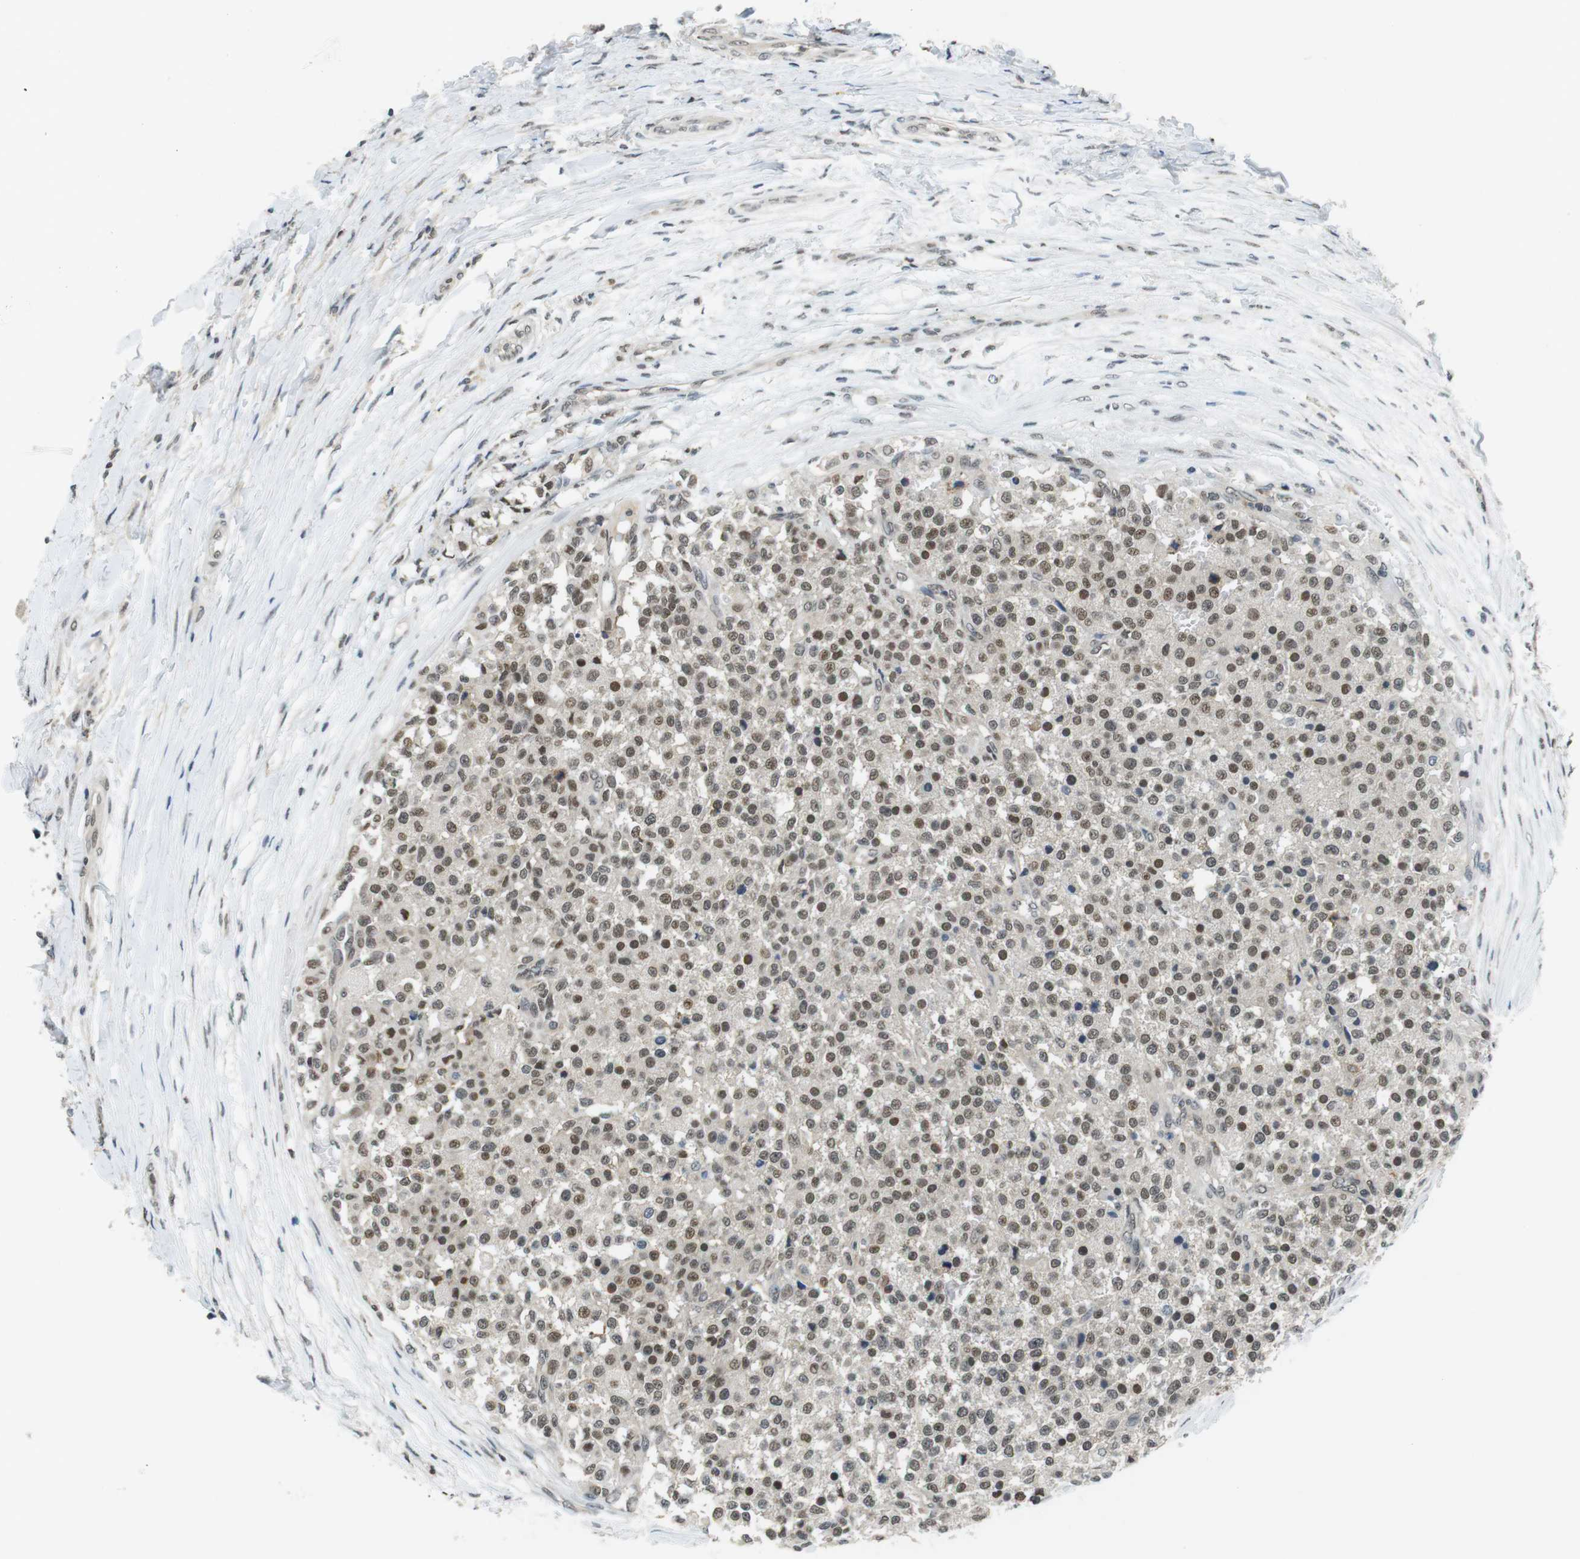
{"staining": {"intensity": "weak", "quantity": ">75%", "location": "nuclear"}, "tissue": "testis cancer", "cell_type": "Tumor cells", "image_type": "cancer", "snomed": [{"axis": "morphology", "description": "Seminoma, NOS"}, {"axis": "topography", "description": "Testis"}], "caption": "The image shows immunohistochemical staining of seminoma (testis). There is weak nuclear expression is present in about >75% of tumor cells.", "gene": "NEK4", "patient": {"sex": "male", "age": 59}}